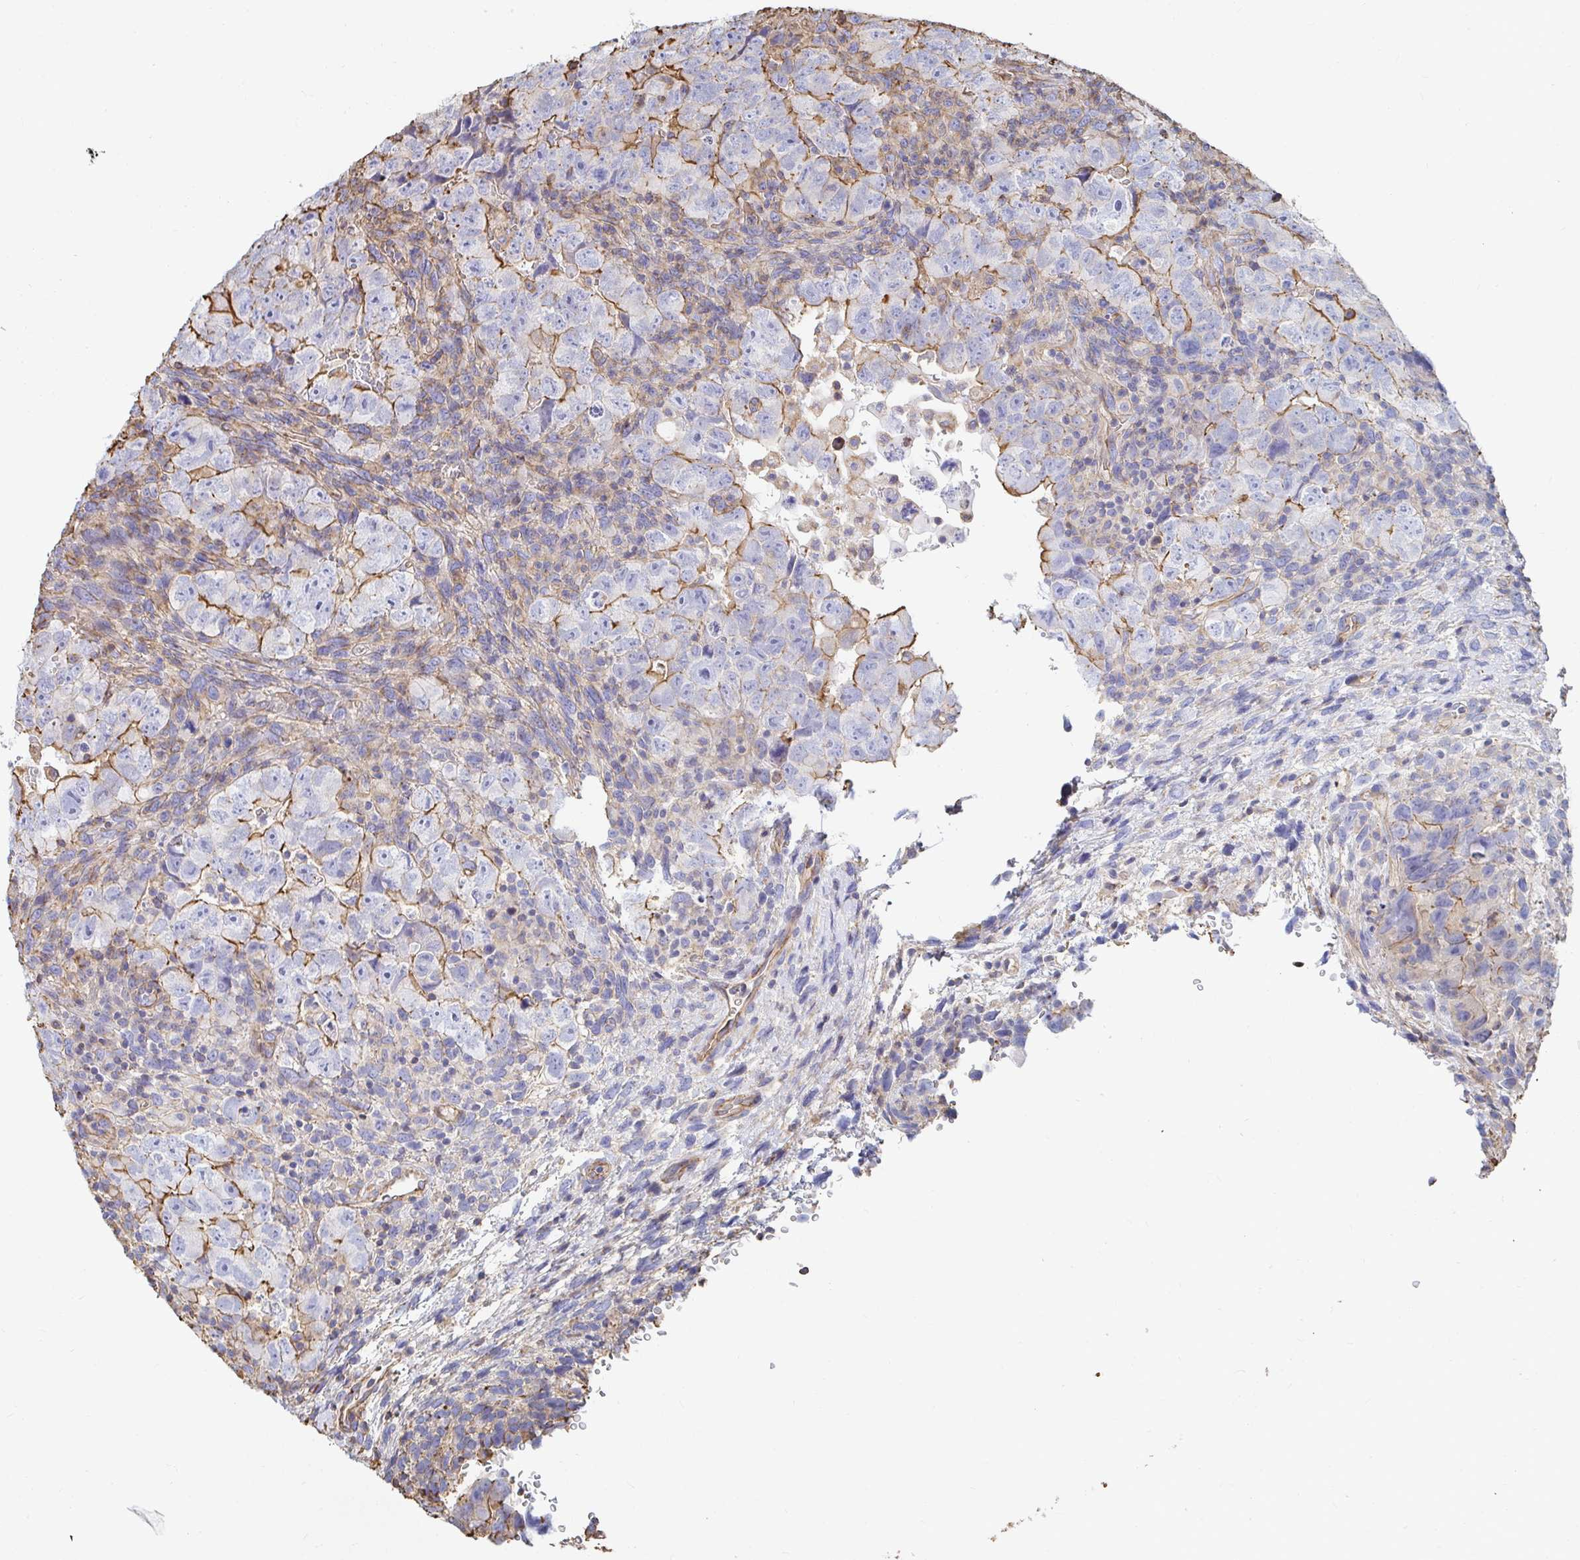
{"staining": {"intensity": "moderate", "quantity": "25%-75%", "location": "cytoplasmic/membranous"}, "tissue": "testis cancer", "cell_type": "Tumor cells", "image_type": "cancer", "snomed": [{"axis": "morphology", "description": "Carcinoma, Embryonal, NOS"}, {"axis": "topography", "description": "Testis"}], "caption": "An IHC micrograph of neoplastic tissue is shown. Protein staining in brown labels moderate cytoplasmic/membranous positivity in testis cancer (embryonal carcinoma) within tumor cells.", "gene": "PTPN14", "patient": {"sex": "male", "age": 24}}